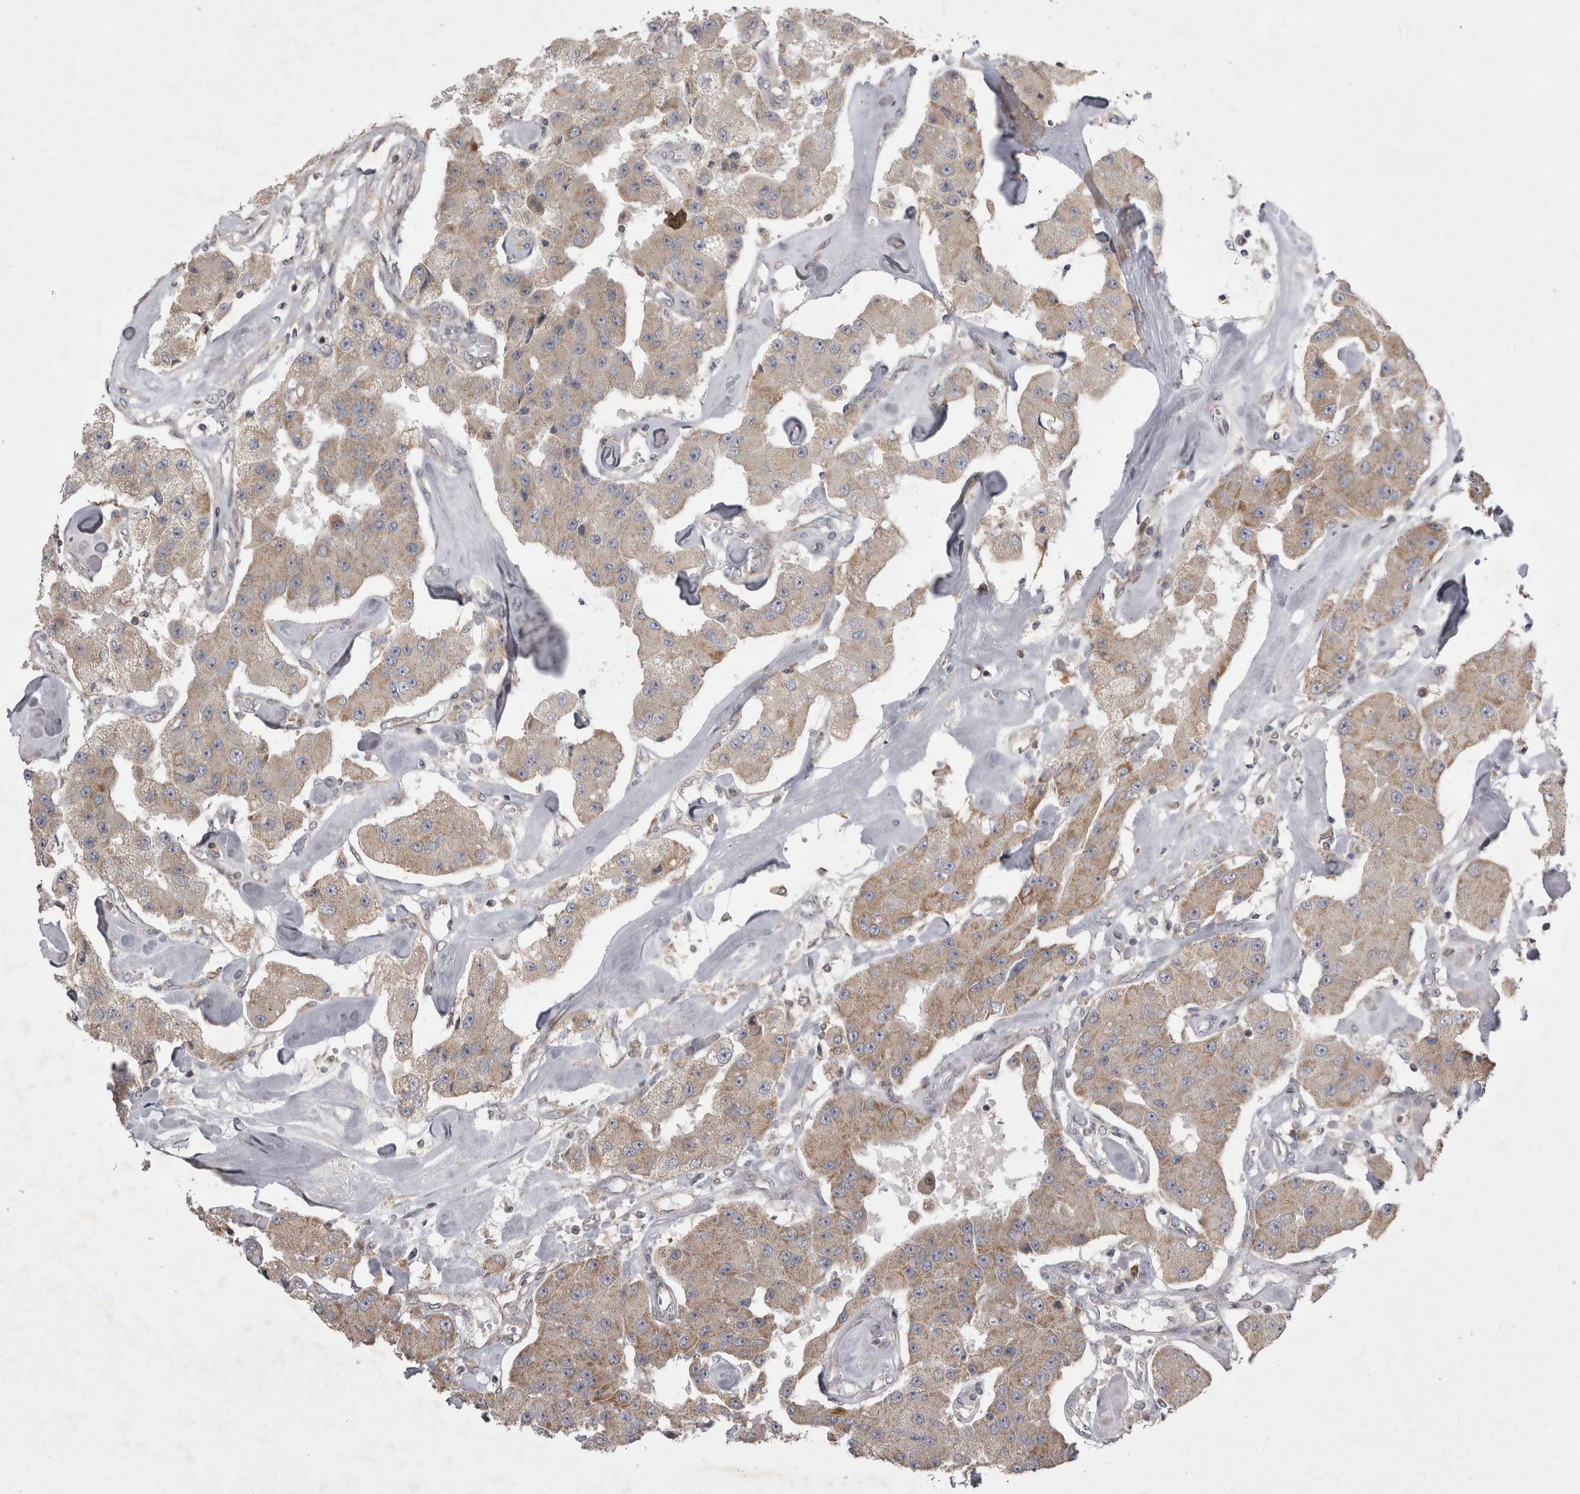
{"staining": {"intensity": "weak", "quantity": ">75%", "location": "cytoplasmic/membranous"}, "tissue": "carcinoid", "cell_type": "Tumor cells", "image_type": "cancer", "snomed": [{"axis": "morphology", "description": "Carcinoid, malignant, NOS"}, {"axis": "topography", "description": "Pancreas"}], "caption": "Carcinoid (malignant) tissue displays weak cytoplasmic/membranous expression in approximately >75% of tumor cells", "gene": "TSPOAP1", "patient": {"sex": "male", "age": 41}}